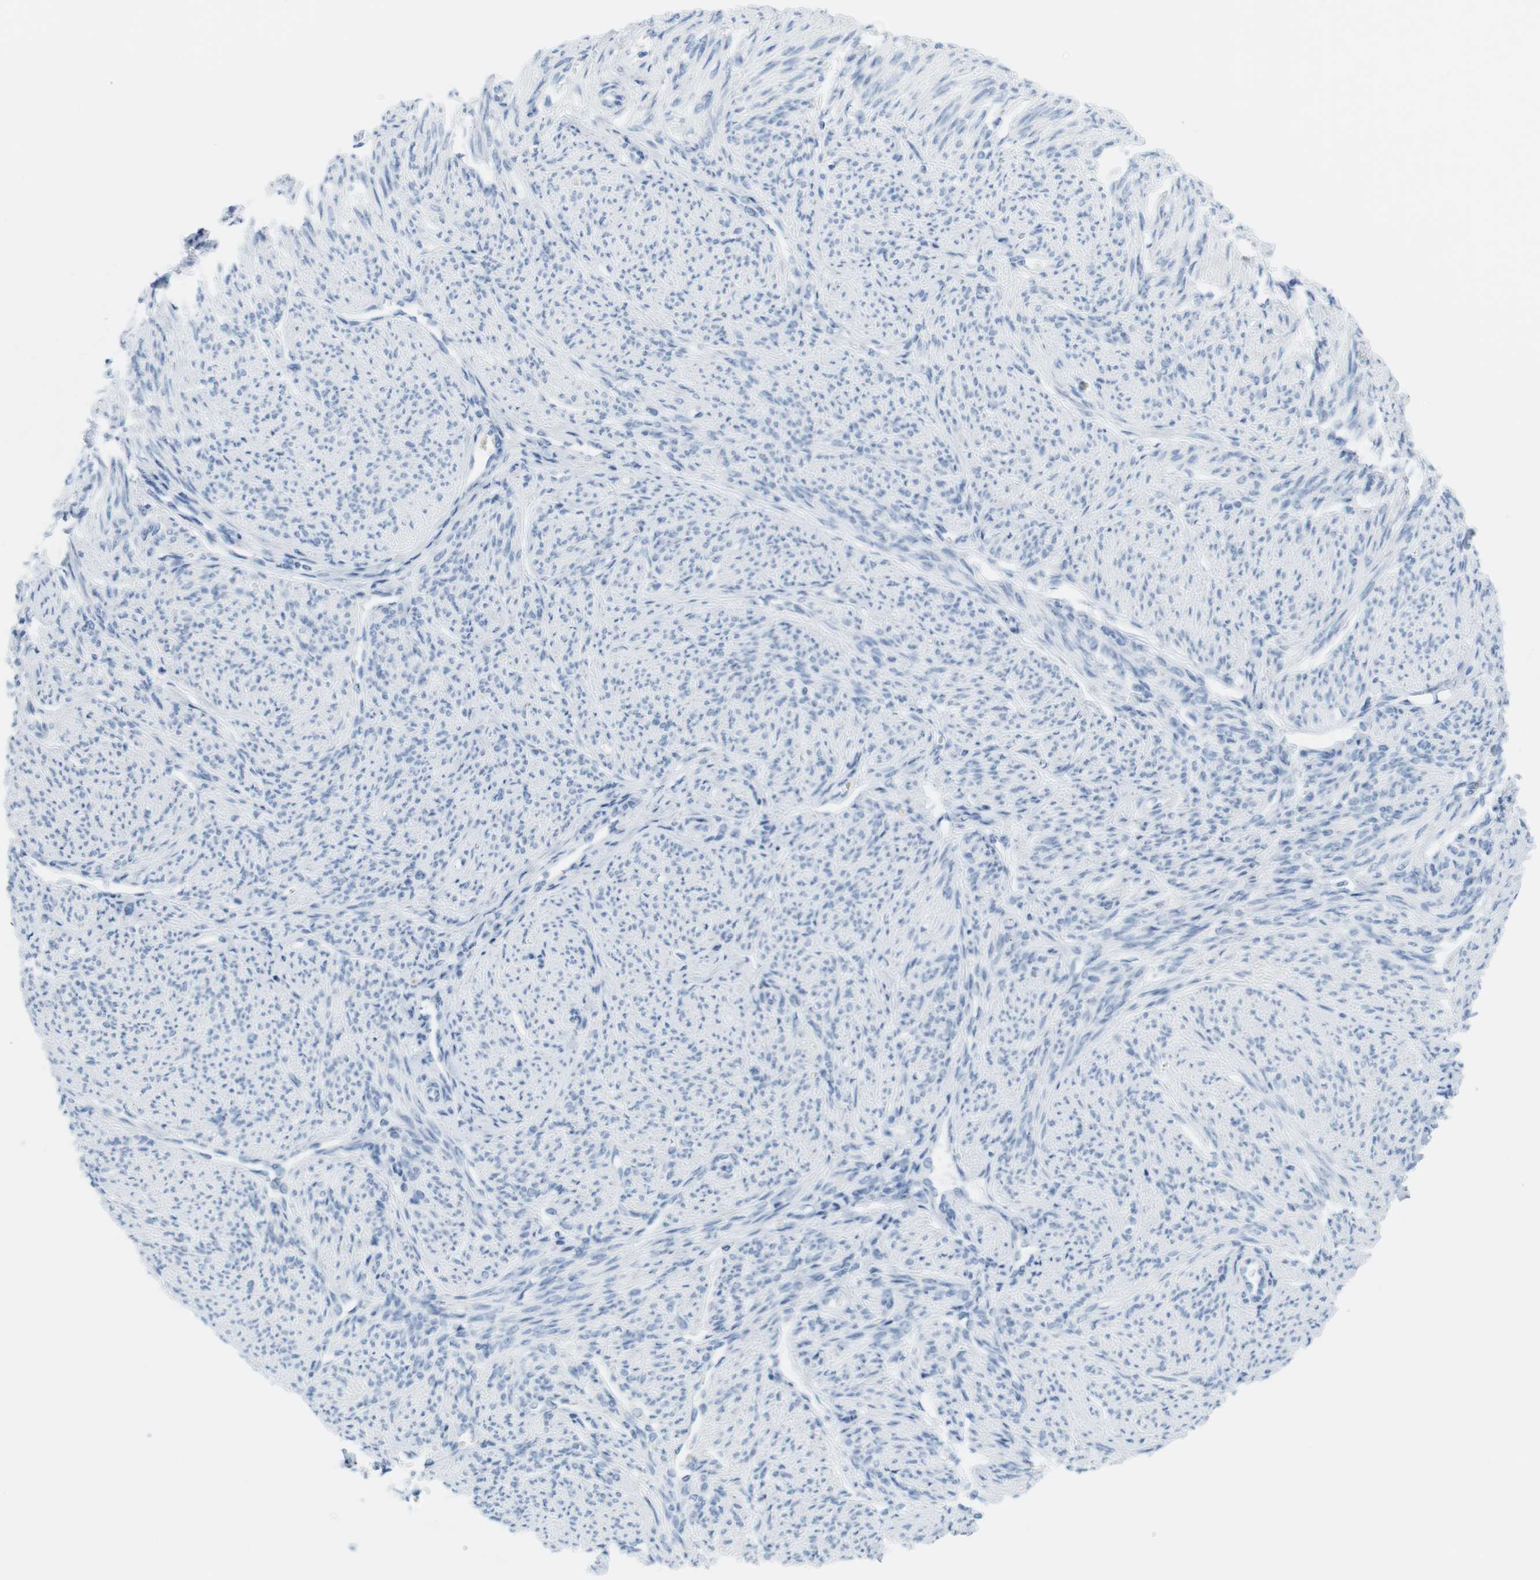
{"staining": {"intensity": "negative", "quantity": "none", "location": "none"}, "tissue": "smooth muscle", "cell_type": "Smooth muscle cells", "image_type": "normal", "snomed": [{"axis": "morphology", "description": "Normal tissue, NOS"}, {"axis": "topography", "description": "Smooth muscle"}], "caption": "This is an immunohistochemistry (IHC) photomicrograph of benign human smooth muscle. There is no staining in smooth muscle cells.", "gene": "TNNT2", "patient": {"sex": "female", "age": 65}}